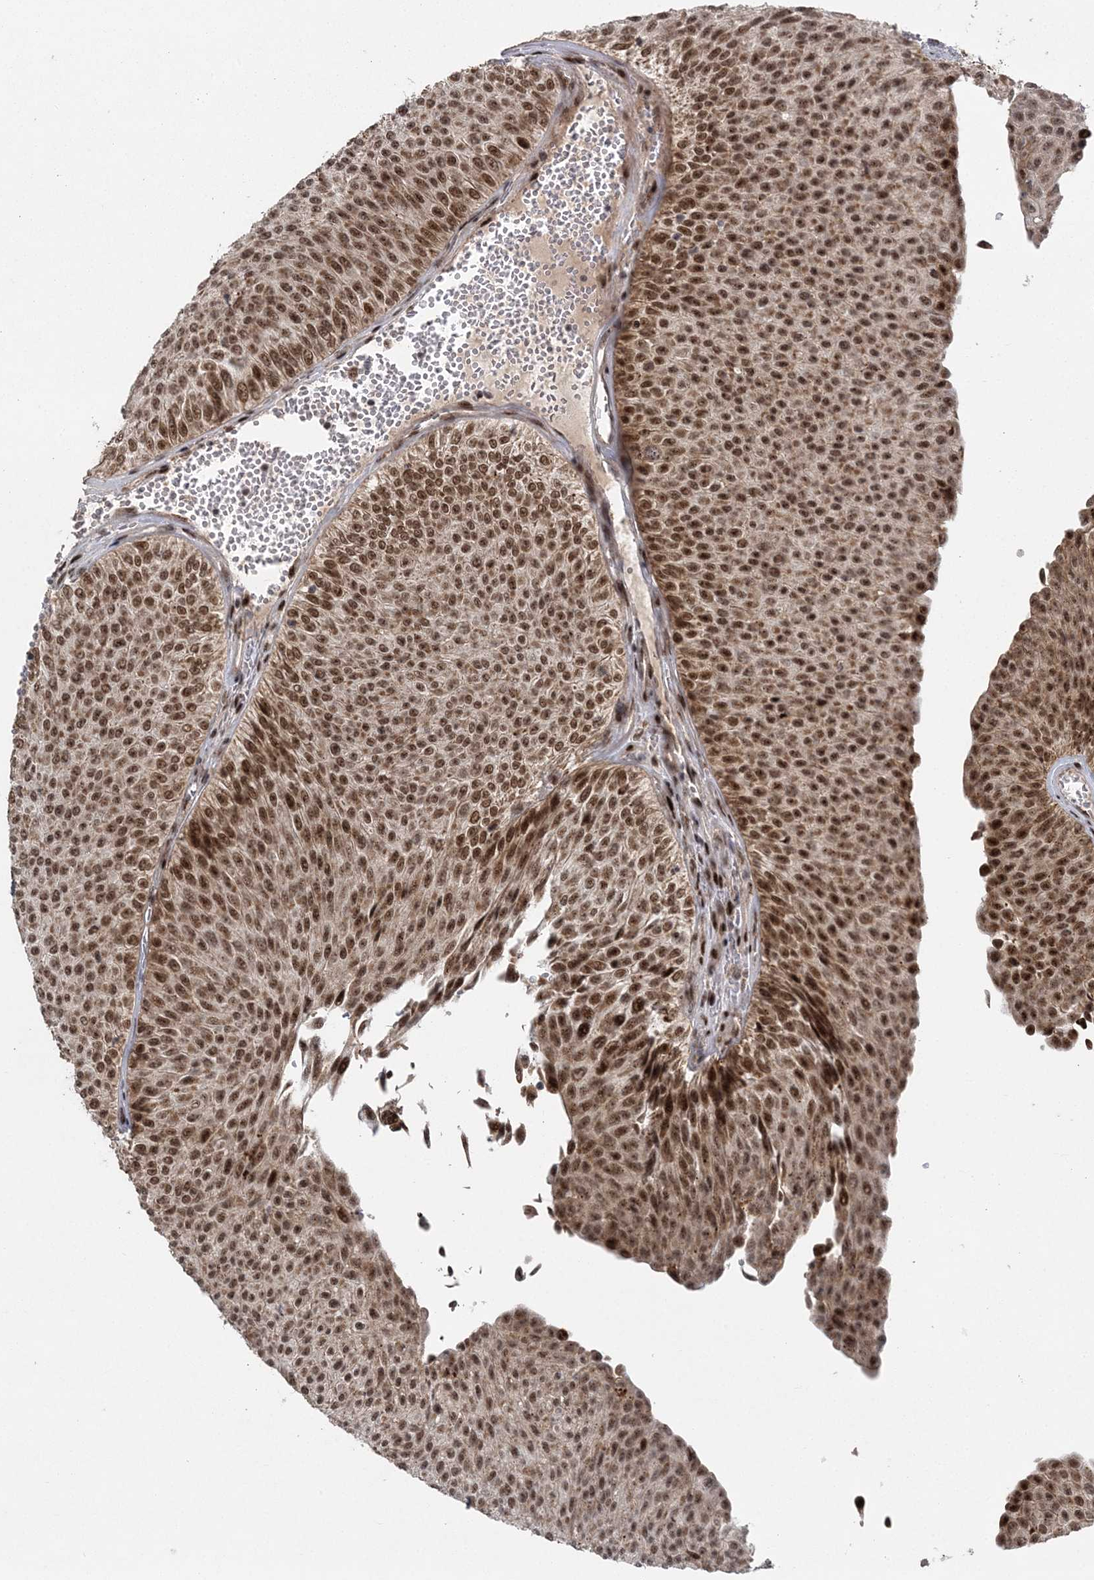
{"staining": {"intensity": "strong", "quantity": ">75%", "location": "nuclear"}, "tissue": "urothelial cancer", "cell_type": "Tumor cells", "image_type": "cancer", "snomed": [{"axis": "morphology", "description": "Urothelial carcinoma, Low grade"}, {"axis": "topography", "description": "Urinary bladder"}], "caption": "IHC histopathology image of neoplastic tissue: urothelial cancer stained using immunohistochemistry (IHC) exhibits high levels of strong protein expression localized specifically in the nuclear of tumor cells, appearing as a nuclear brown color.", "gene": "CWC22", "patient": {"sex": "male", "age": 78}}